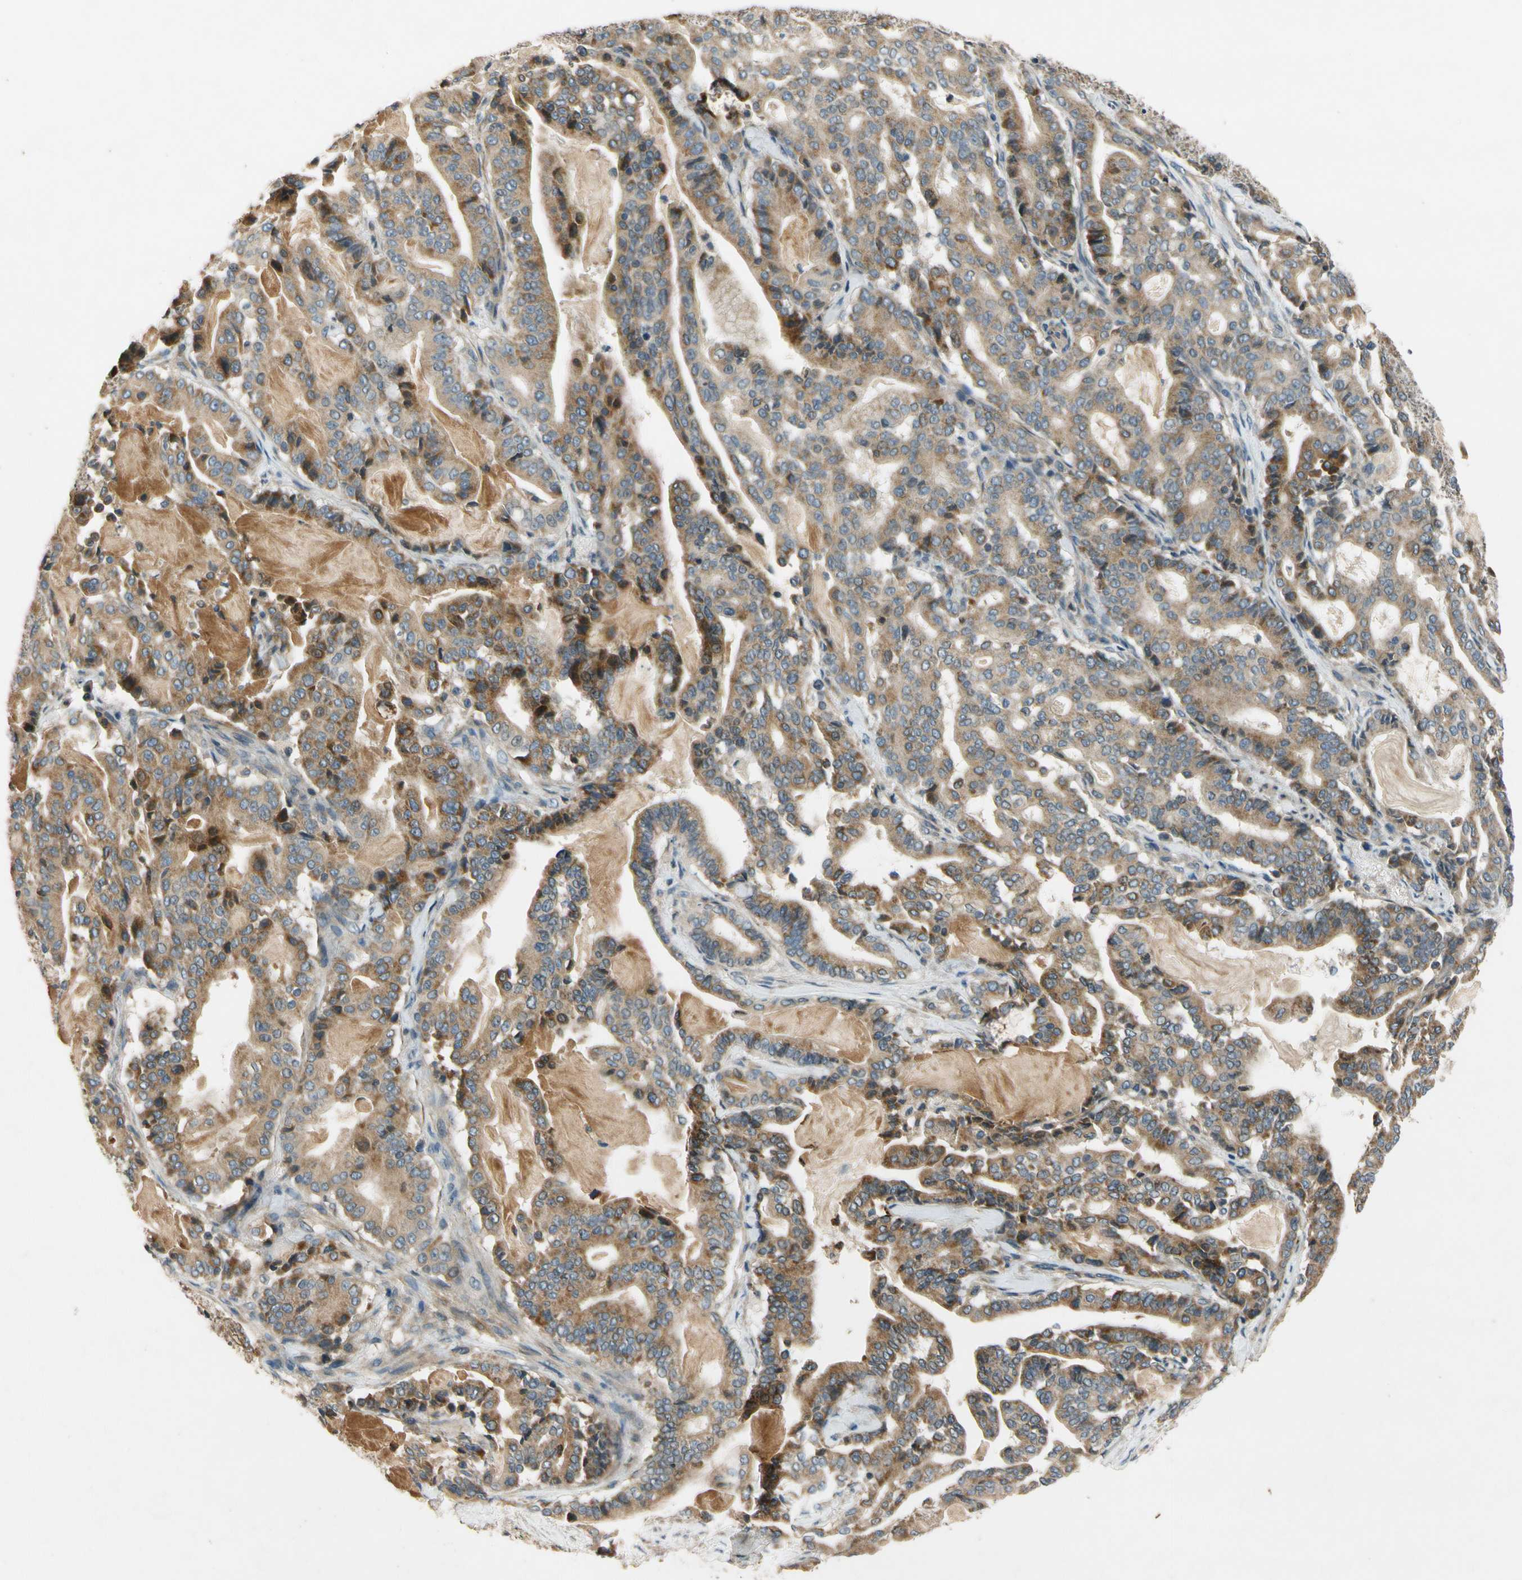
{"staining": {"intensity": "moderate", "quantity": ">75%", "location": "cytoplasmic/membranous"}, "tissue": "pancreatic cancer", "cell_type": "Tumor cells", "image_type": "cancer", "snomed": [{"axis": "morphology", "description": "Adenocarcinoma, NOS"}, {"axis": "topography", "description": "Pancreas"}], "caption": "This photomicrograph reveals immunohistochemistry (IHC) staining of adenocarcinoma (pancreatic), with medium moderate cytoplasmic/membranous expression in approximately >75% of tumor cells.", "gene": "ALKBH3", "patient": {"sex": "male", "age": 63}}